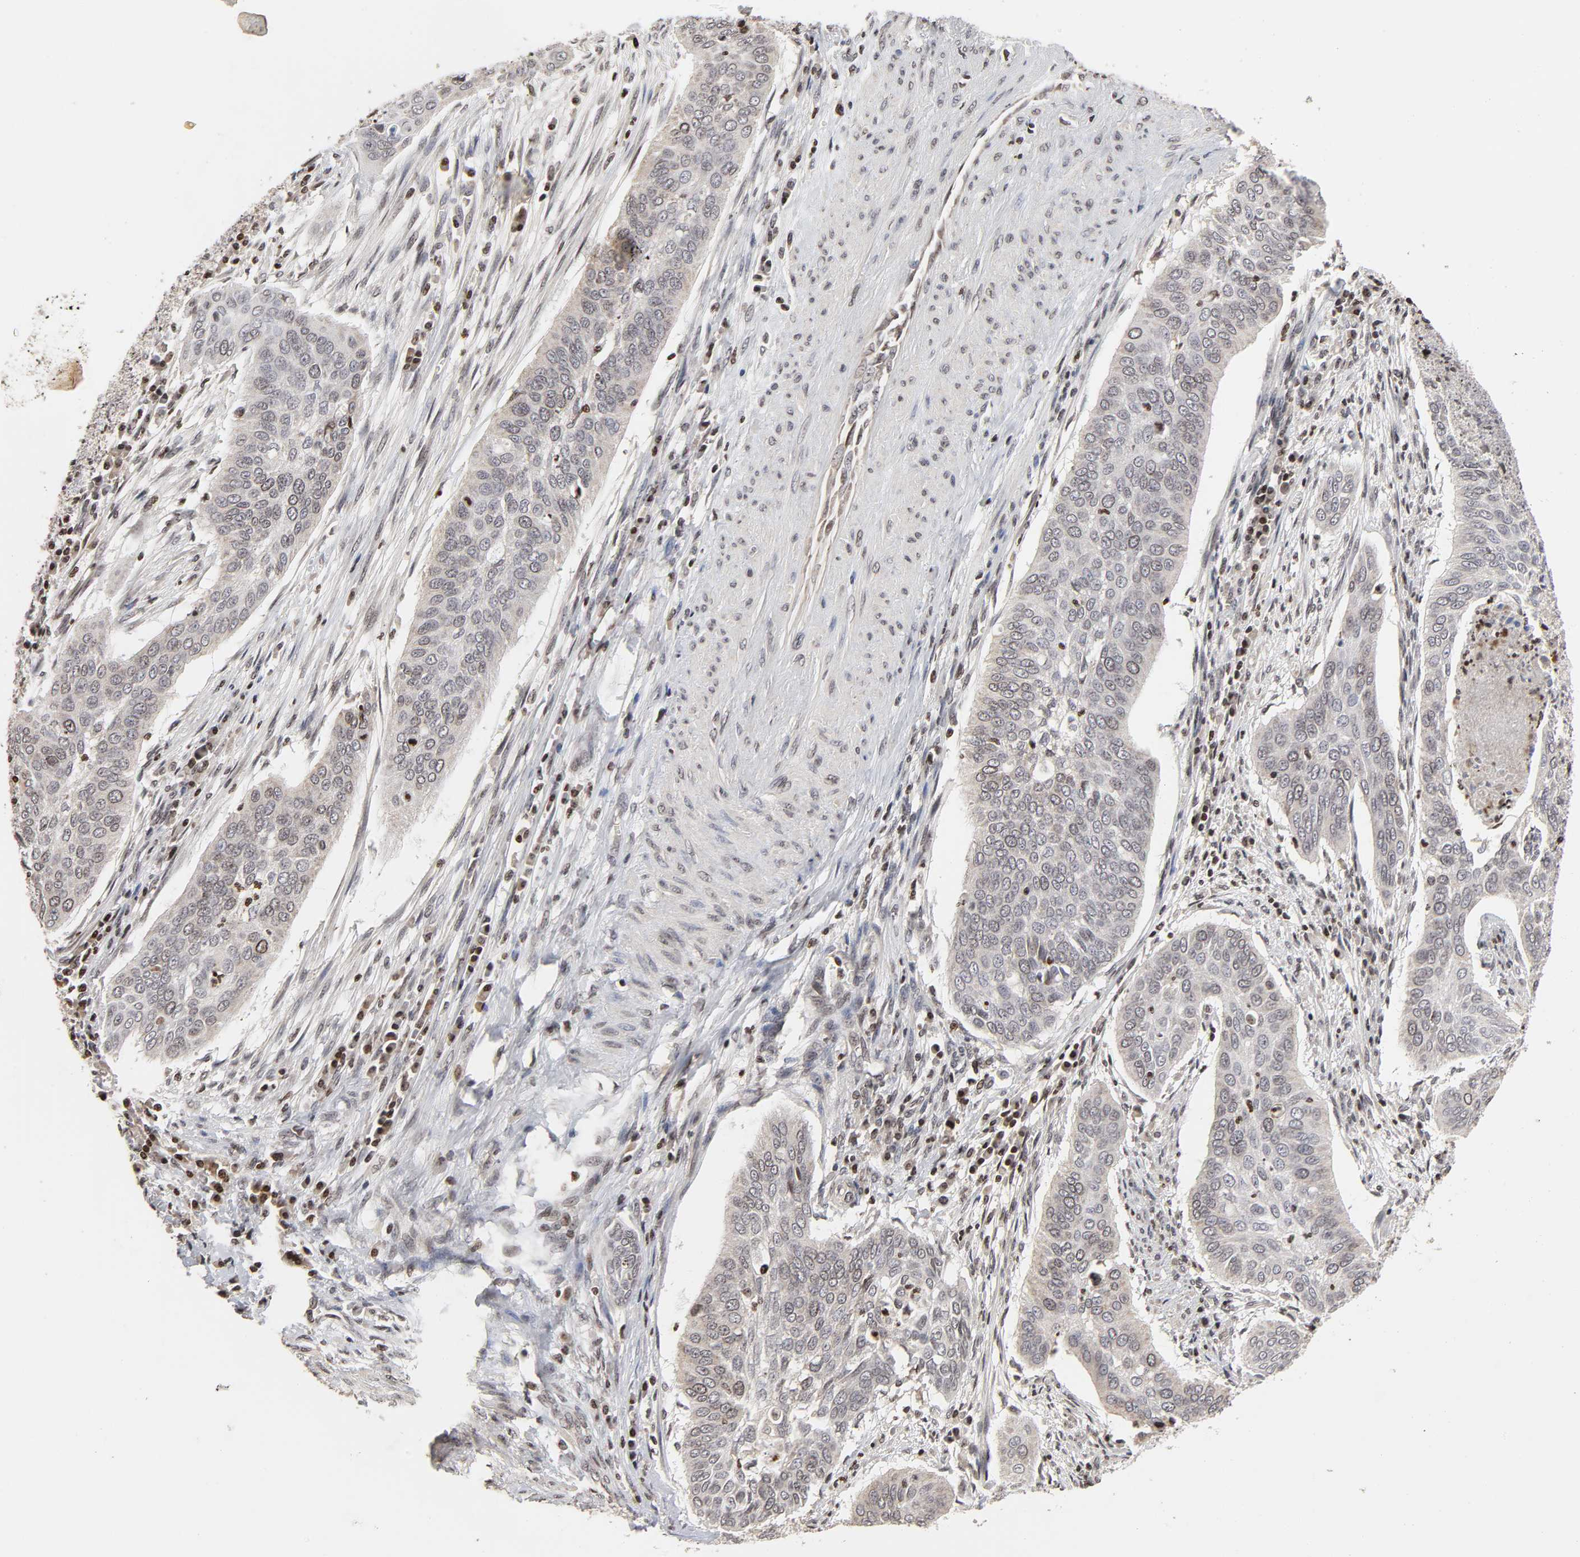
{"staining": {"intensity": "weak", "quantity": "25%-75%", "location": "cytoplasmic/membranous"}, "tissue": "cervical cancer", "cell_type": "Tumor cells", "image_type": "cancer", "snomed": [{"axis": "morphology", "description": "Squamous cell carcinoma, NOS"}, {"axis": "topography", "description": "Cervix"}], "caption": "Immunohistochemical staining of human squamous cell carcinoma (cervical) displays low levels of weak cytoplasmic/membranous staining in about 25%-75% of tumor cells.", "gene": "ZNF473", "patient": {"sex": "female", "age": 39}}